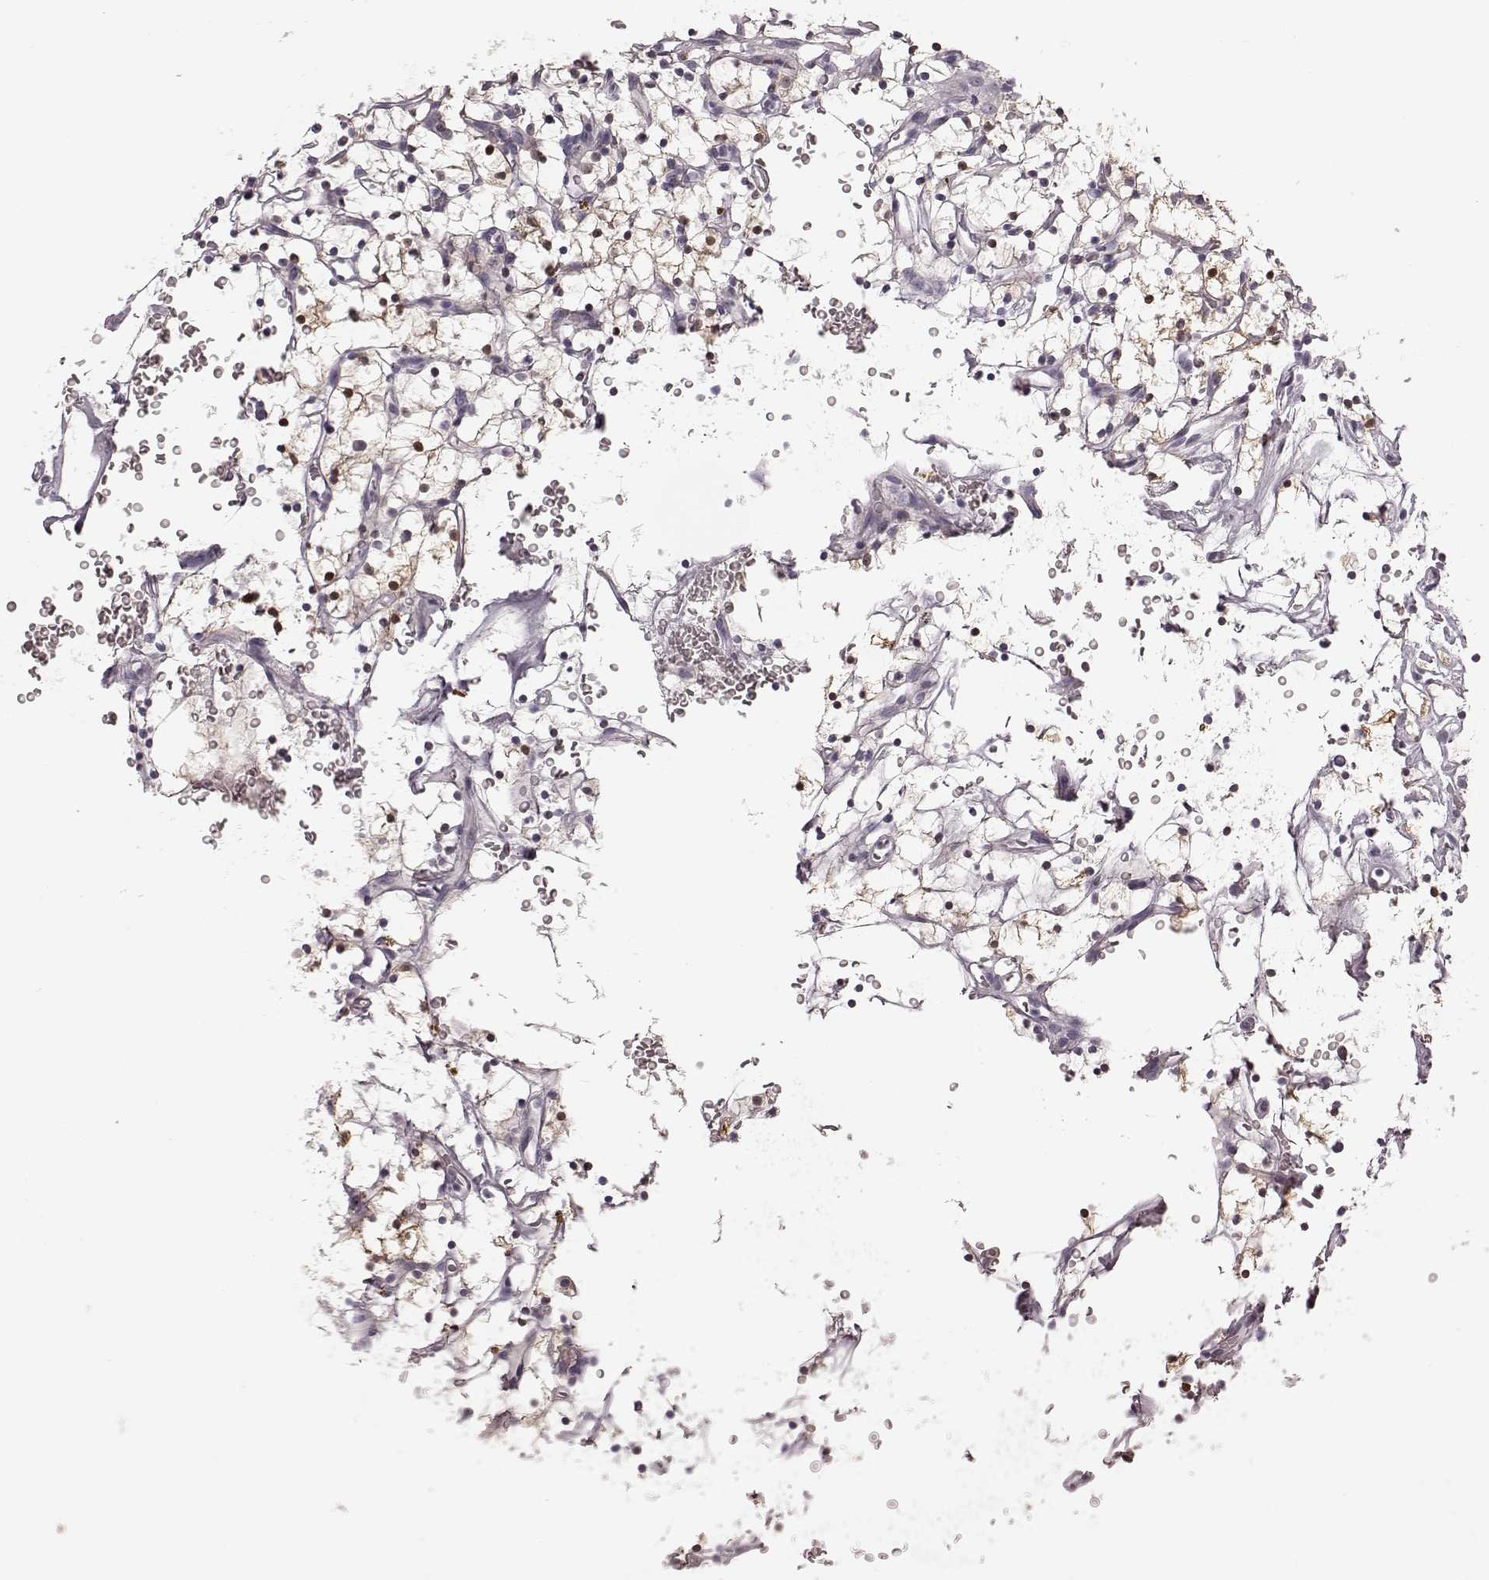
{"staining": {"intensity": "moderate", "quantity": "<25%", "location": "cytoplasmic/membranous,nuclear"}, "tissue": "renal cancer", "cell_type": "Tumor cells", "image_type": "cancer", "snomed": [{"axis": "morphology", "description": "Adenocarcinoma, NOS"}, {"axis": "topography", "description": "Kidney"}], "caption": "Human renal adenocarcinoma stained with a protein marker demonstrates moderate staining in tumor cells.", "gene": "ZNF433", "patient": {"sex": "female", "age": 64}}